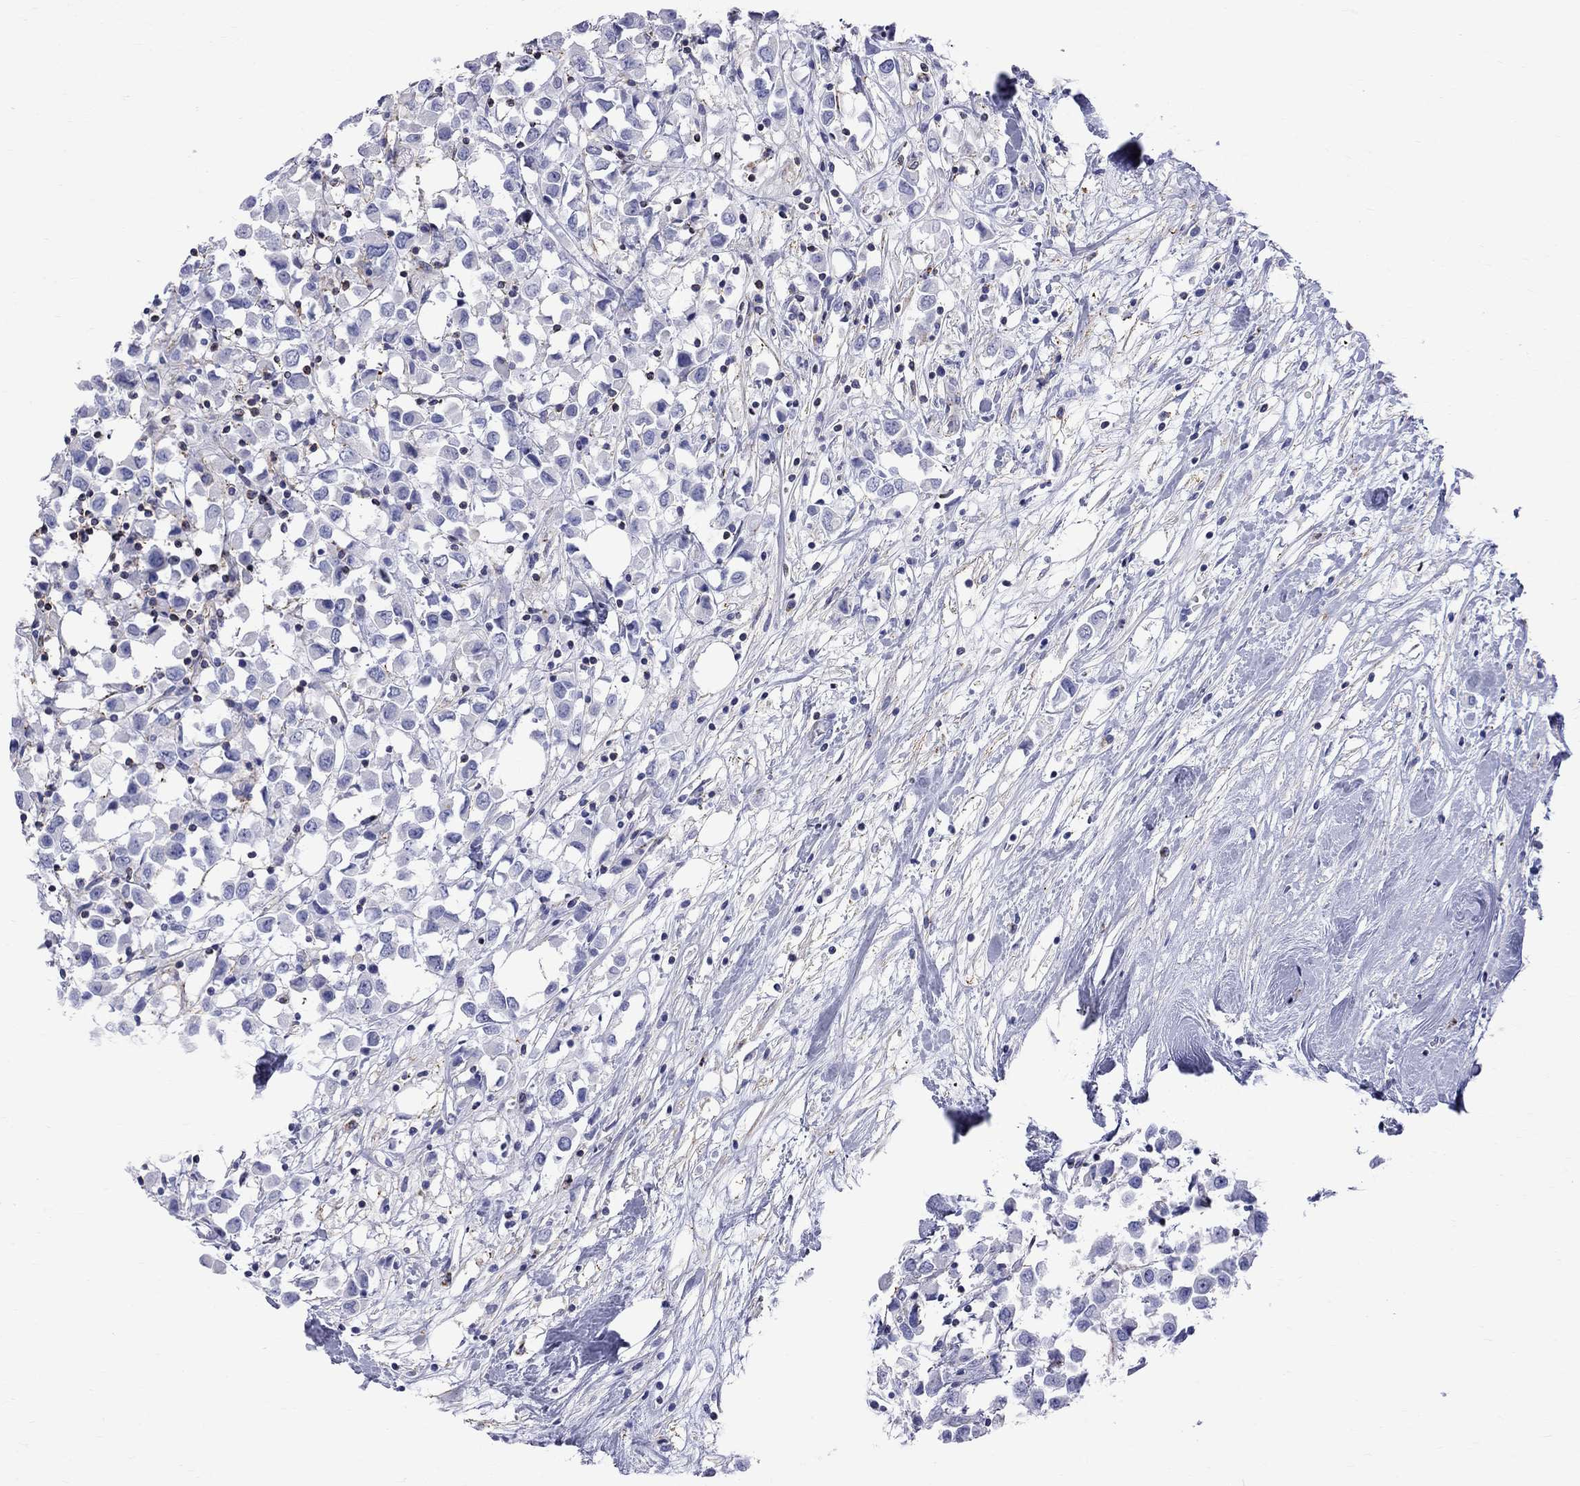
{"staining": {"intensity": "negative", "quantity": "none", "location": "none"}, "tissue": "breast cancer", "cell_type": "Tumor cells", "image_type": "cancer", "snomed": [{"axis": "morphology", "description": "Duct carcinoma"}, {"axis": "topography", "description": "Breast"}], "caption": "There is no significant staining in tumor cells of intraductal carcinoma (breast). (DAB IHC visualized using brightfield microscopy, high magnification).", "gene": "S100A3", "patient": {"sex": "female", "age": 61}}